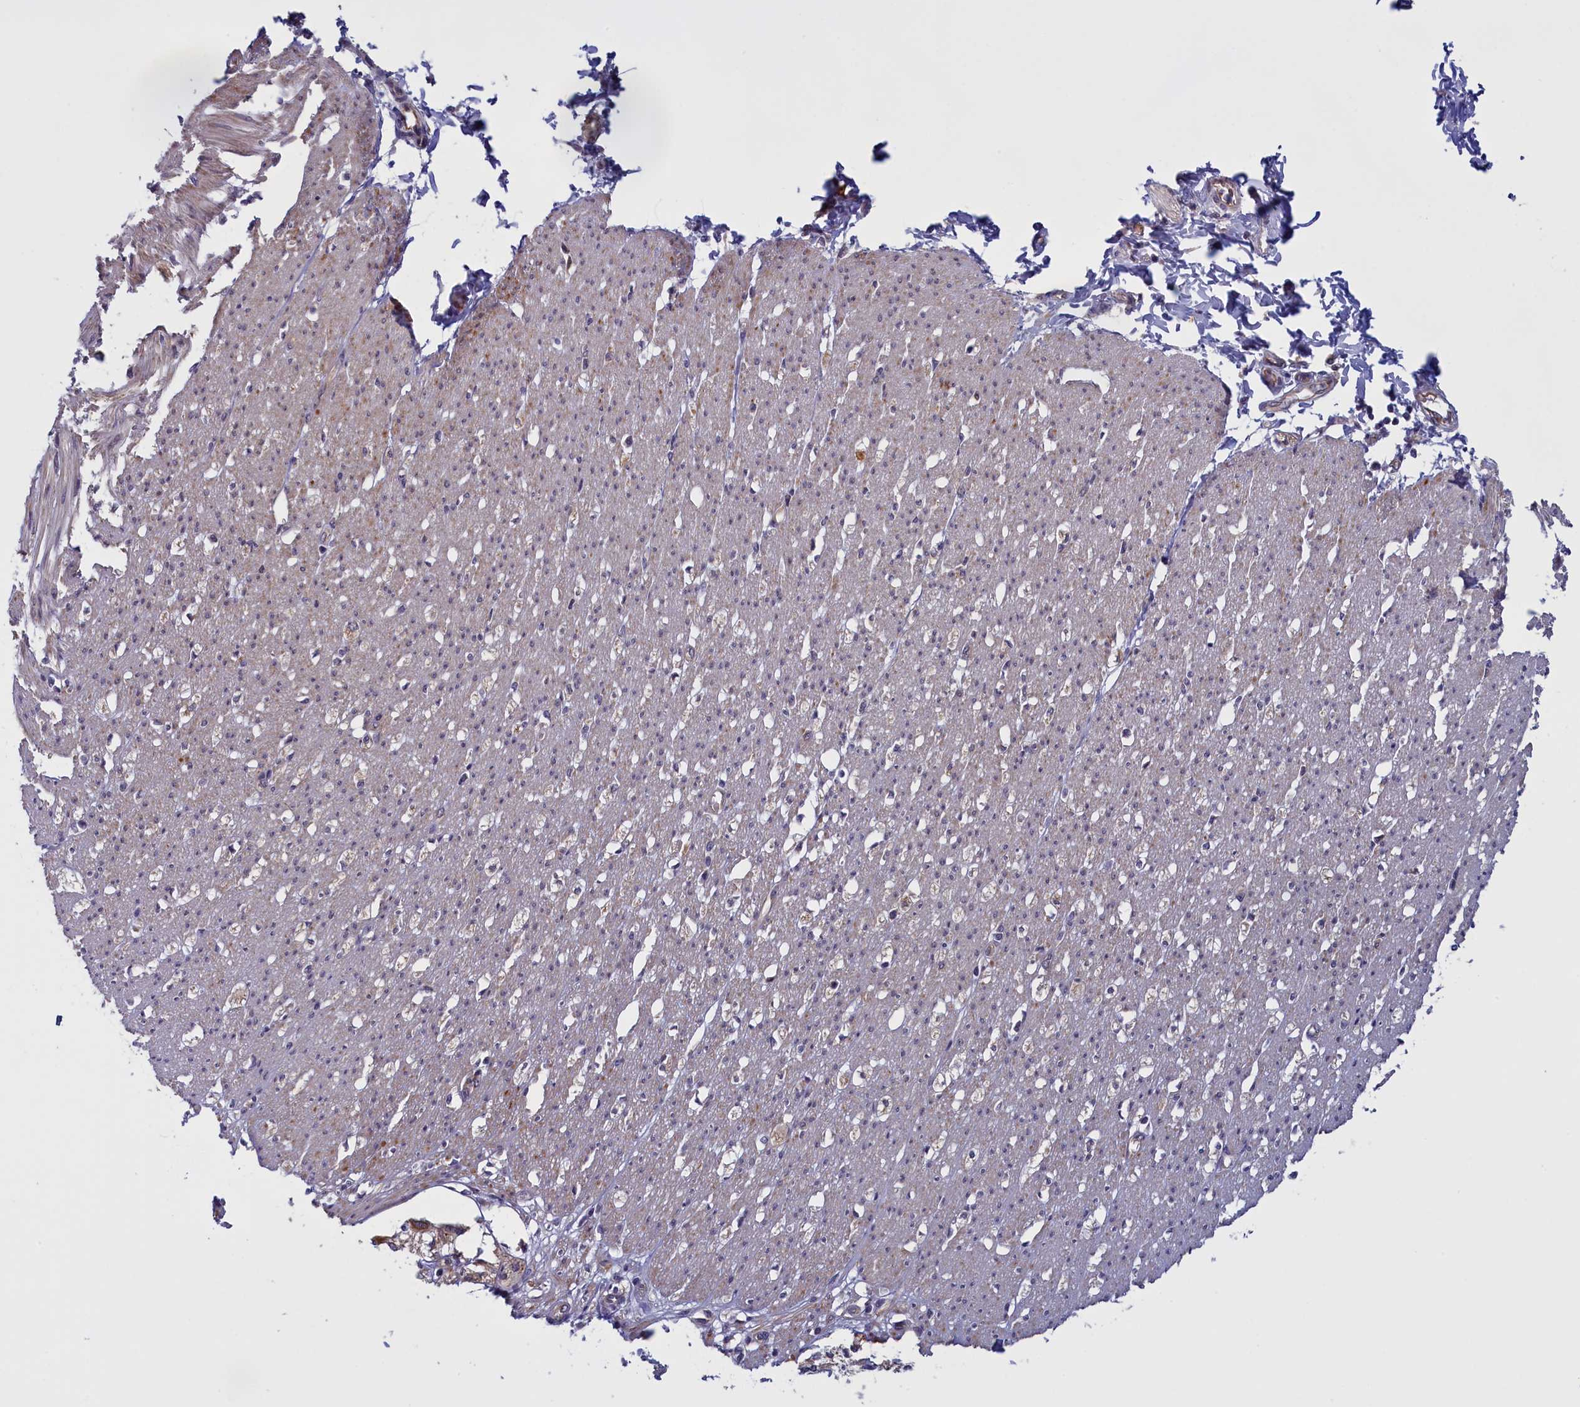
{"staining": {"intensity": "moderate", "quantity": "25%-75%", "location": "cytoplasmic/membranous"}, "tissue": "smooth muscle", "cell_type": "Smooth muscle cells", "image_type": "normal", "snomed": [{"axis": "morphology", "description": "Normal tissue, NOS"}, {"axis": "morphology", "description": "Adenocarcinoma, NOS"}, {"axis": "topography", "description": "Colon"}, {"axis": "topography", "description": "Peripheral nerve tissue"}], "caption": "Immunohistochemical staining of unremarkable human smooth muscle reveals moderate cytoplasmic/membranous protein positivity in about 25%-75% of smooth muscle cells. (DAB (3,3'-diaminobenzidine) IHC, brown staining for protein, blue staining for nuclei).", "gene": "IGFALS", "patient": {"sex": "male", "age": 14}}